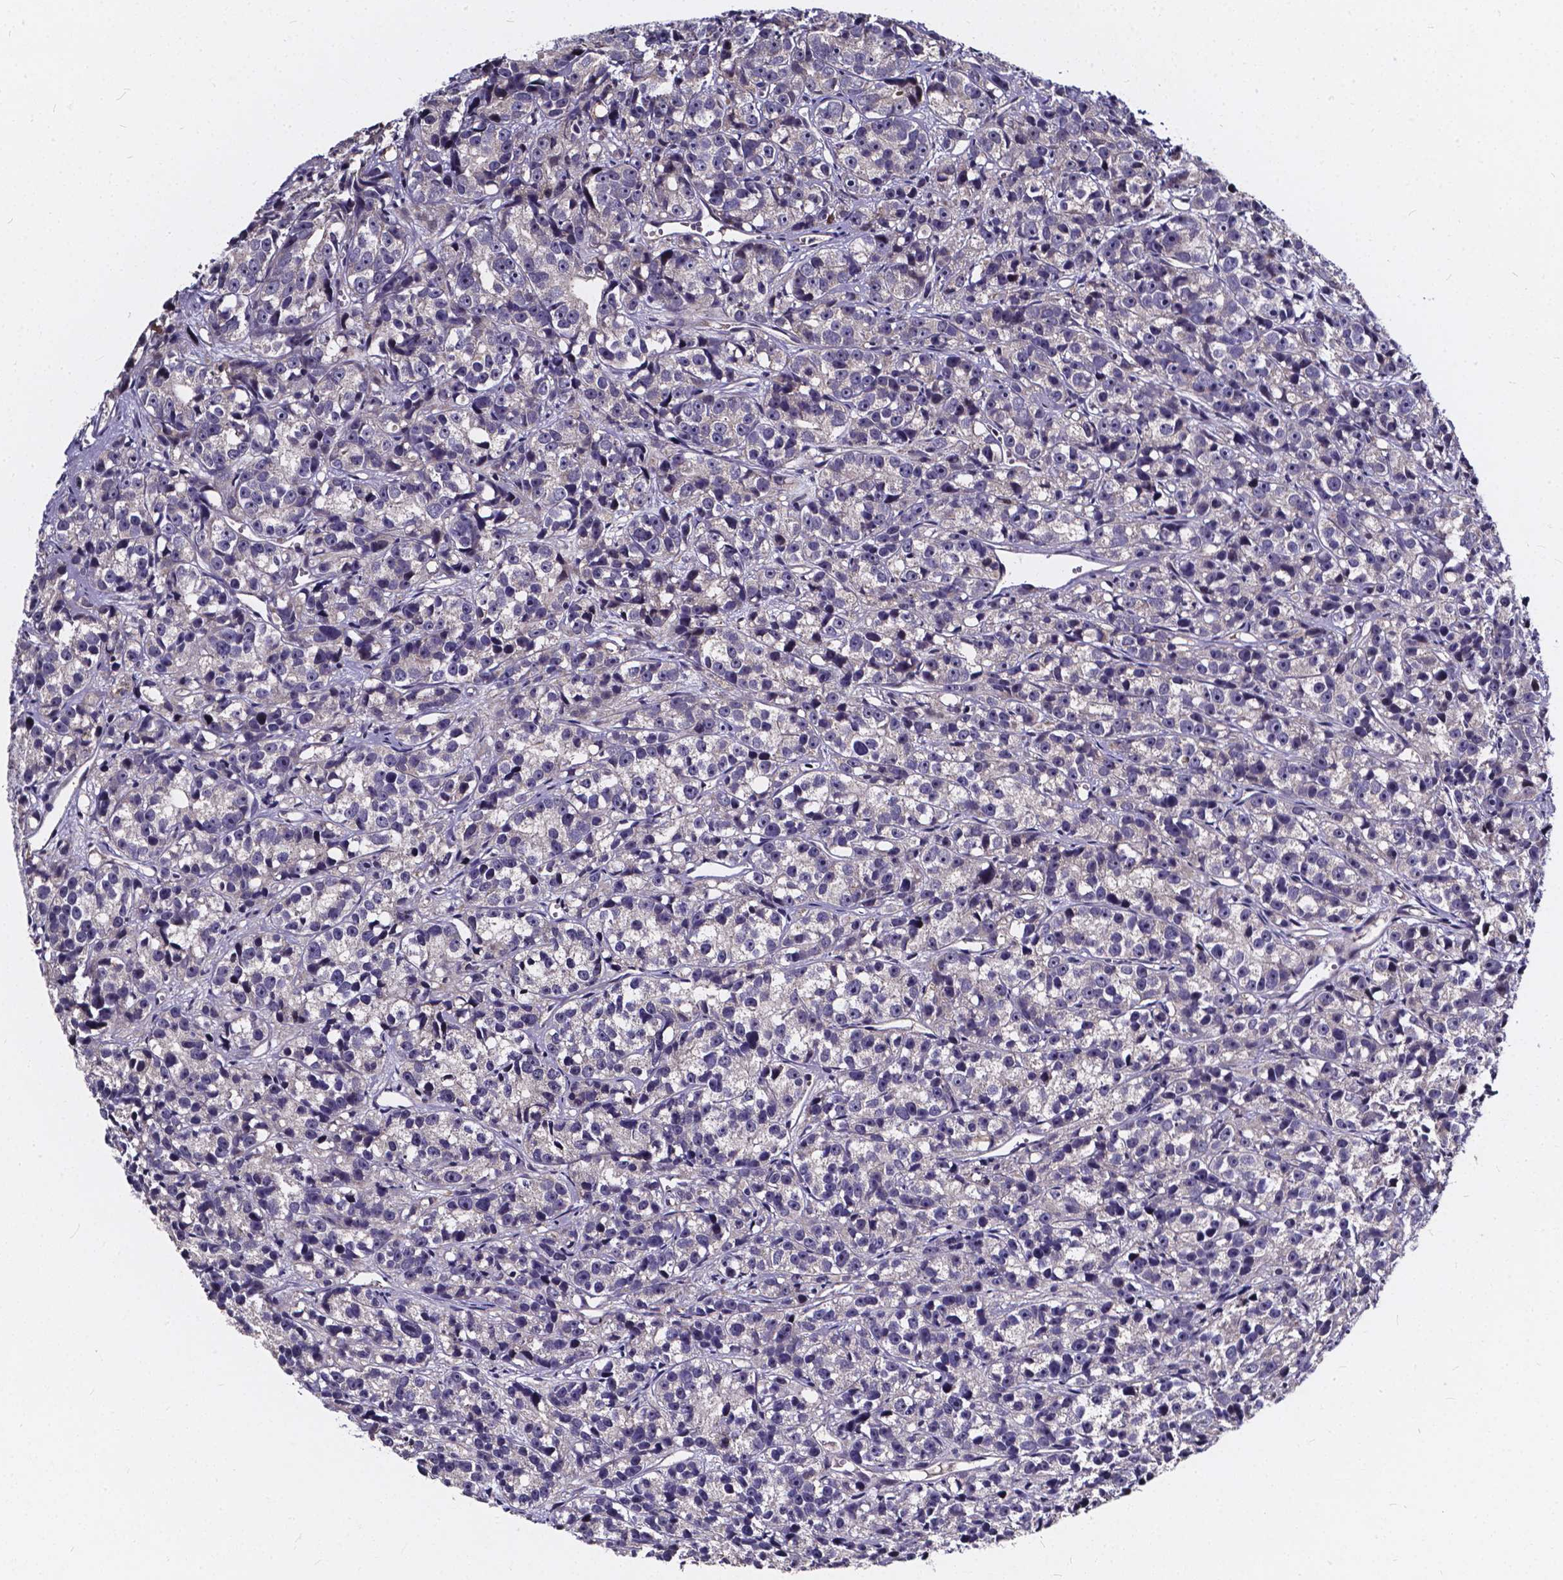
{"staining": {"intensity": "negative", "quantity": "none", "location": "none"}, "tissue": "prostate cancer", "cell_type": "Tumor cells", "image_type": "cancer", "snomed": [{"axis": "morphology", "description": "Adenocarcinoma, High grade"}, {"axis": "topography", "description": "Prostate"}], "caption": "This is an IHC histopathology image of high-grade adenocarcinoma (prostate). There is no expression in tumor cells.", "gene": "SOWAHA", "patient": {"sex": "male", "age": 77}}